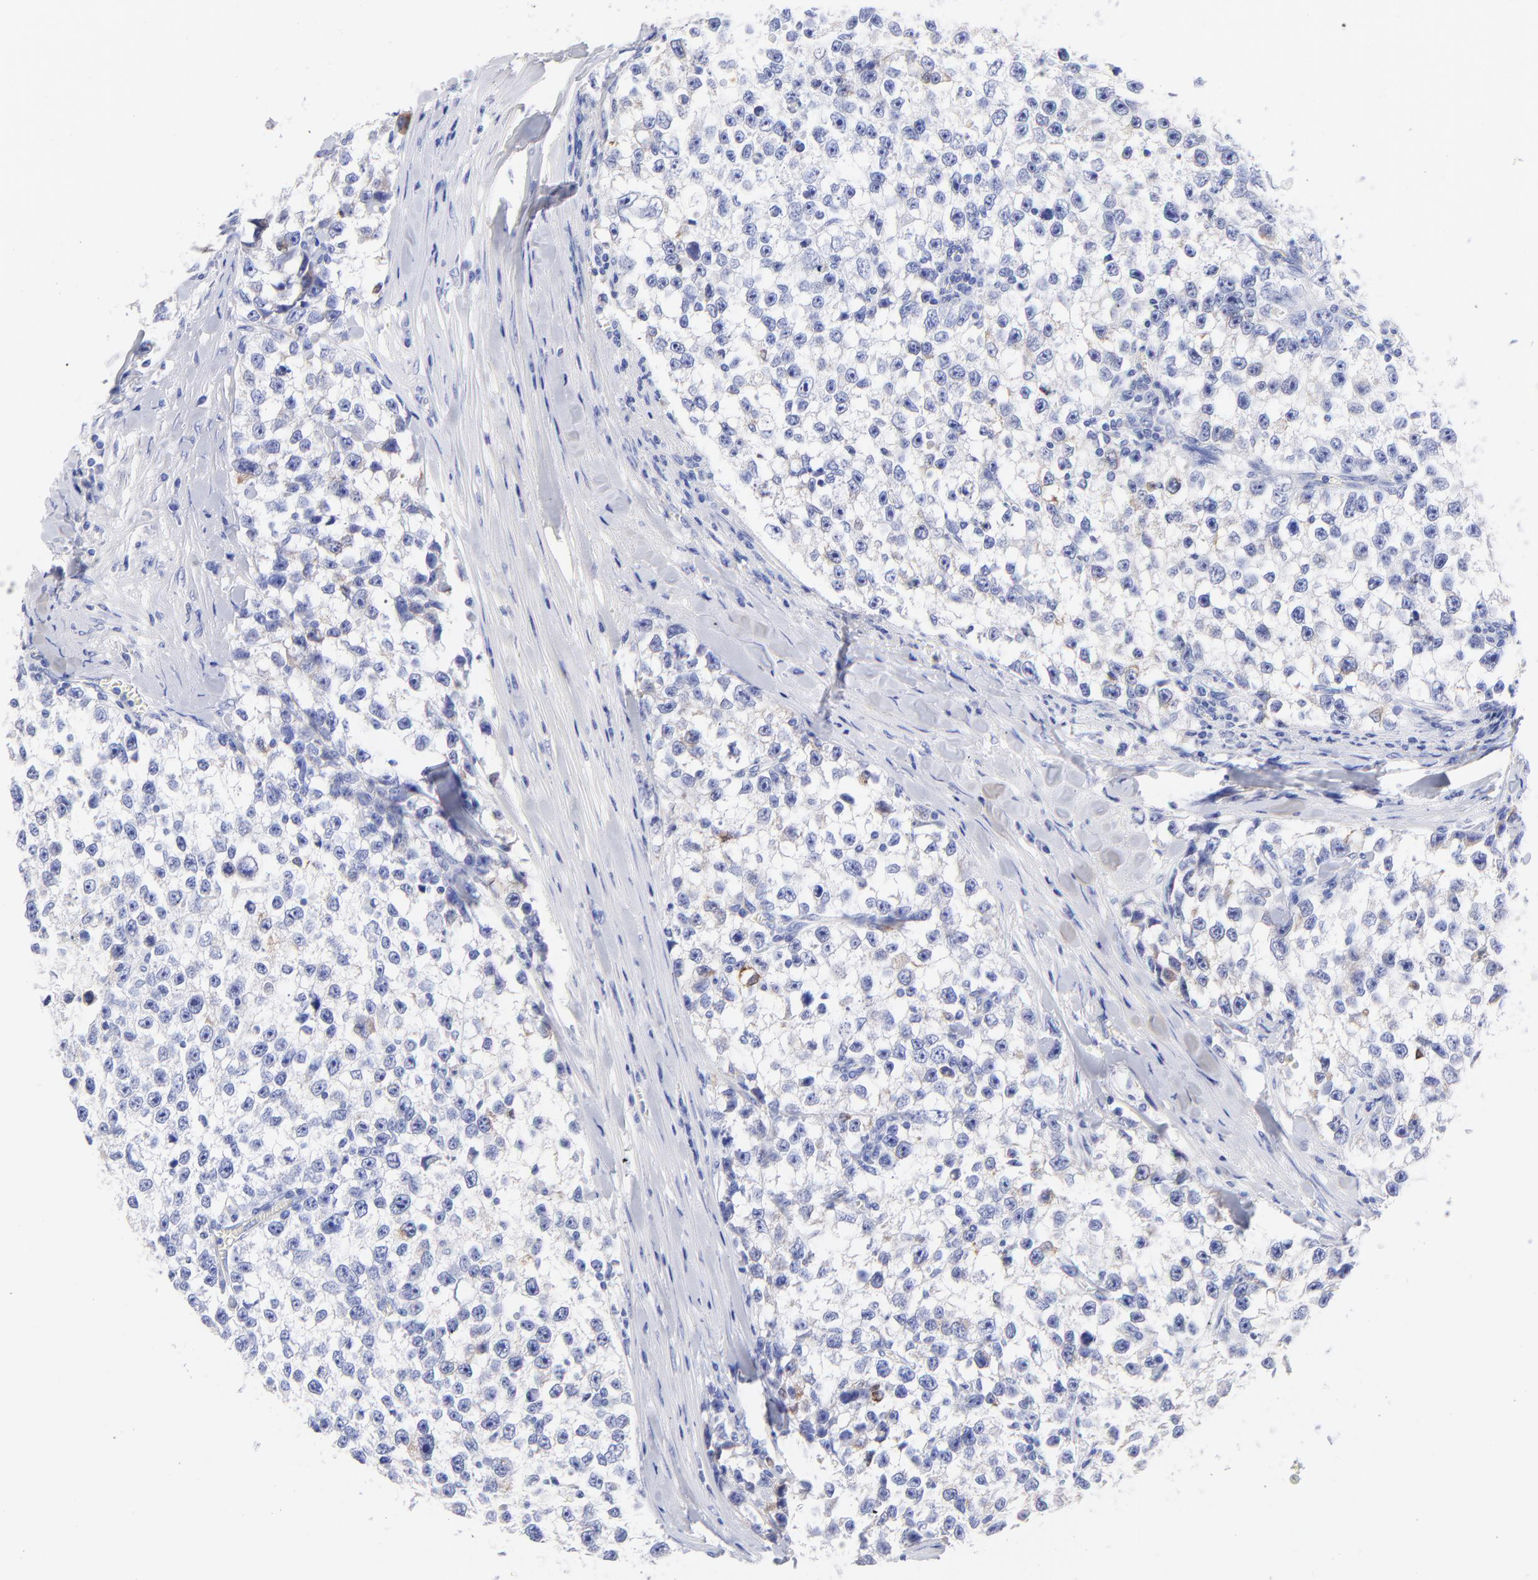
{"staining": {"intensity": "negative", "quantity": "none", "location": "none"}, "tissue": "testis cancer", "cell_type": "Tumor cells", "image_type": "cancer", "snomed": [{"axis": "morphology", "description": "Seminoma, NOS"}, {"axis": "morphology", "description": "Carcinoma, Embryonal, NOS"}, {"axis": "topography", "description": "Testis"}], "caption": "IHC of testis embryonal carcinoma demonstrates no positivity in tumor cells.", "gene": "C1QTNF6", "patient": {"sex": "male", "age": 30}}